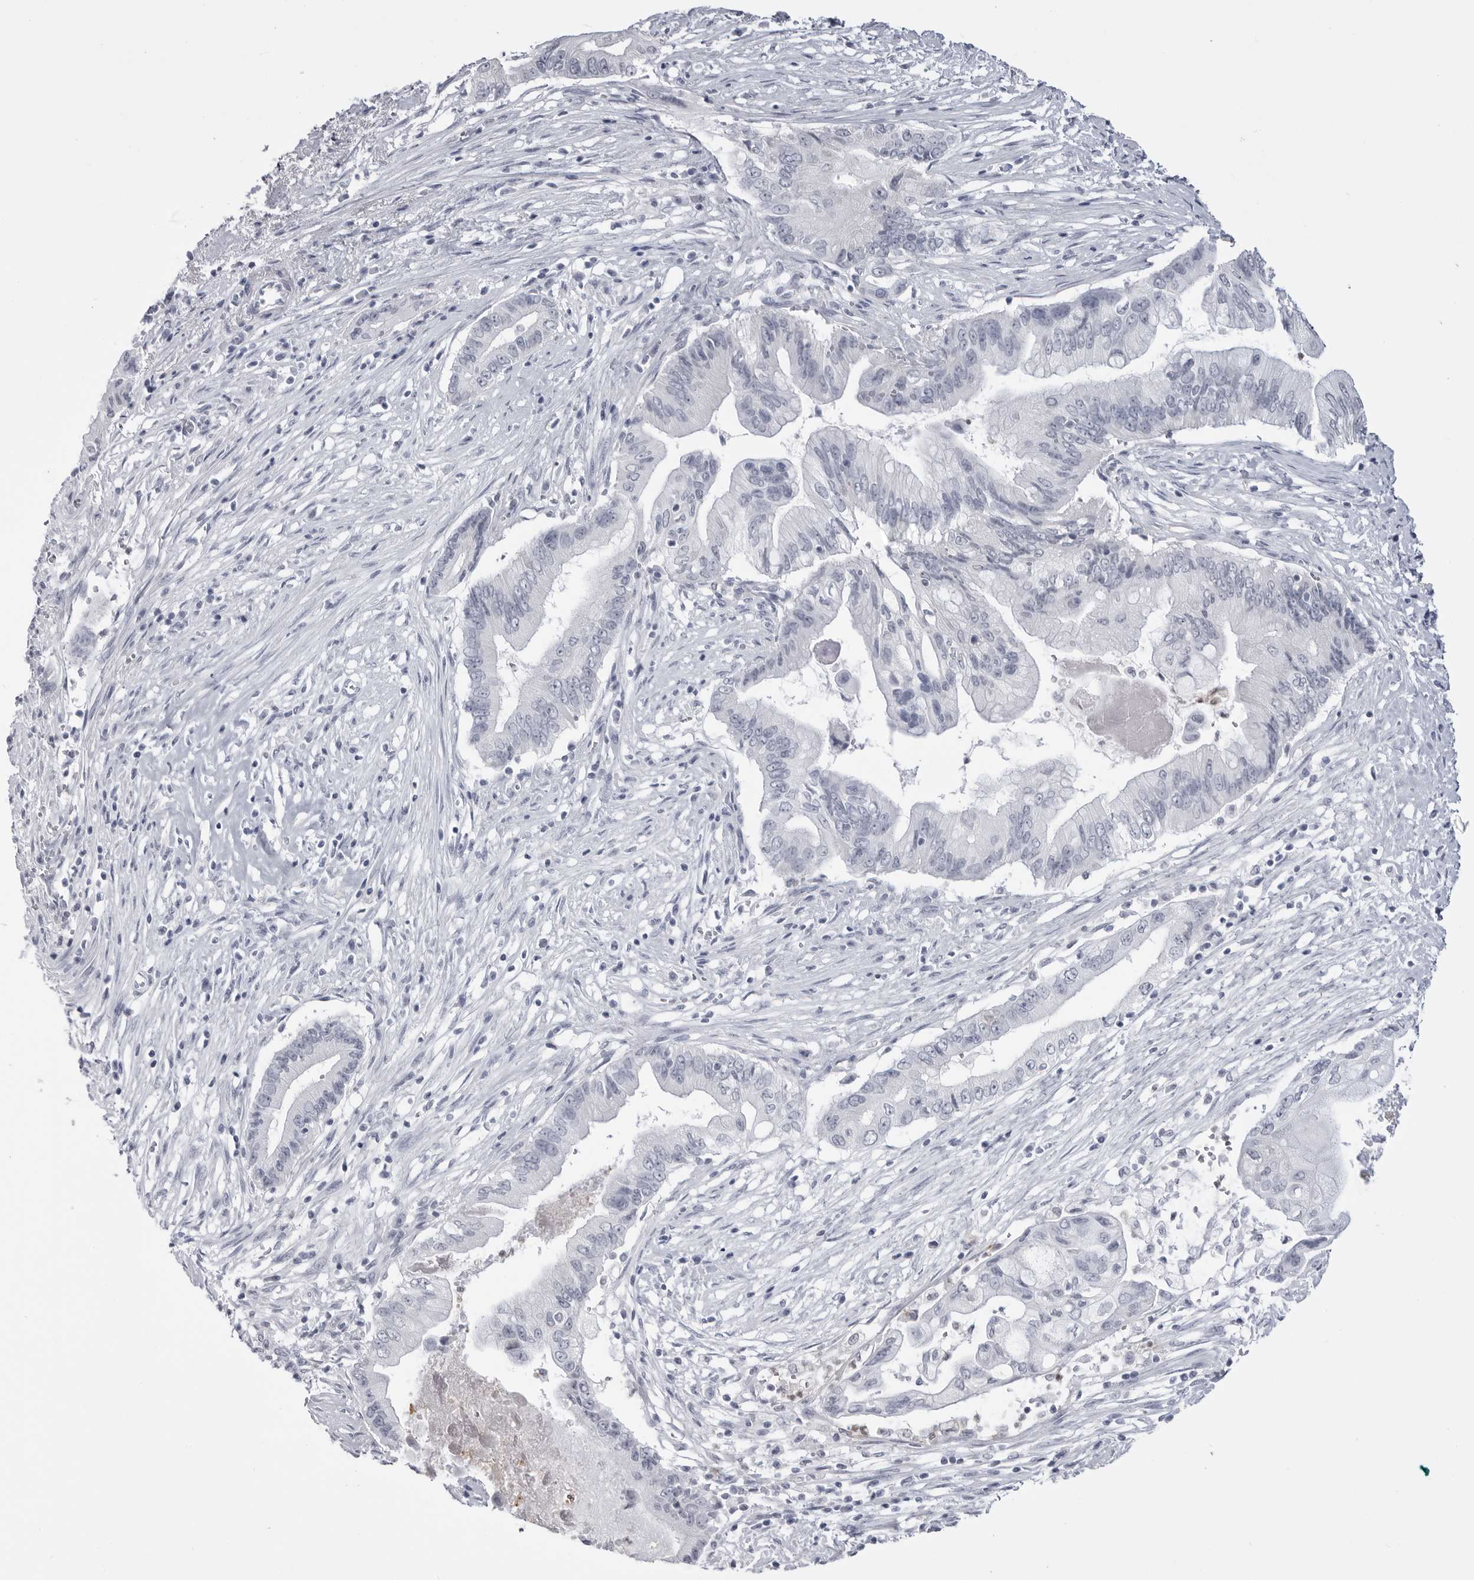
{"staining": {"intensity": "negative", "quantity": "none", "location": "none"}, "tissue": "pancreatic cancer", "cell_type": "Tumor cells", "image_type": "cancer", "snomed": [{"axis": "morphology", "description": "Adenocarcinoma, NOS"}, {"axis": "topography", "description": "Pancreas"}], "caption": "Pancreatic cancer was stained to show a protein in brown. There is no significant staining in tumor cells.", "gene": "STAP2", "patient": {"sex": "male", "age": 78}}